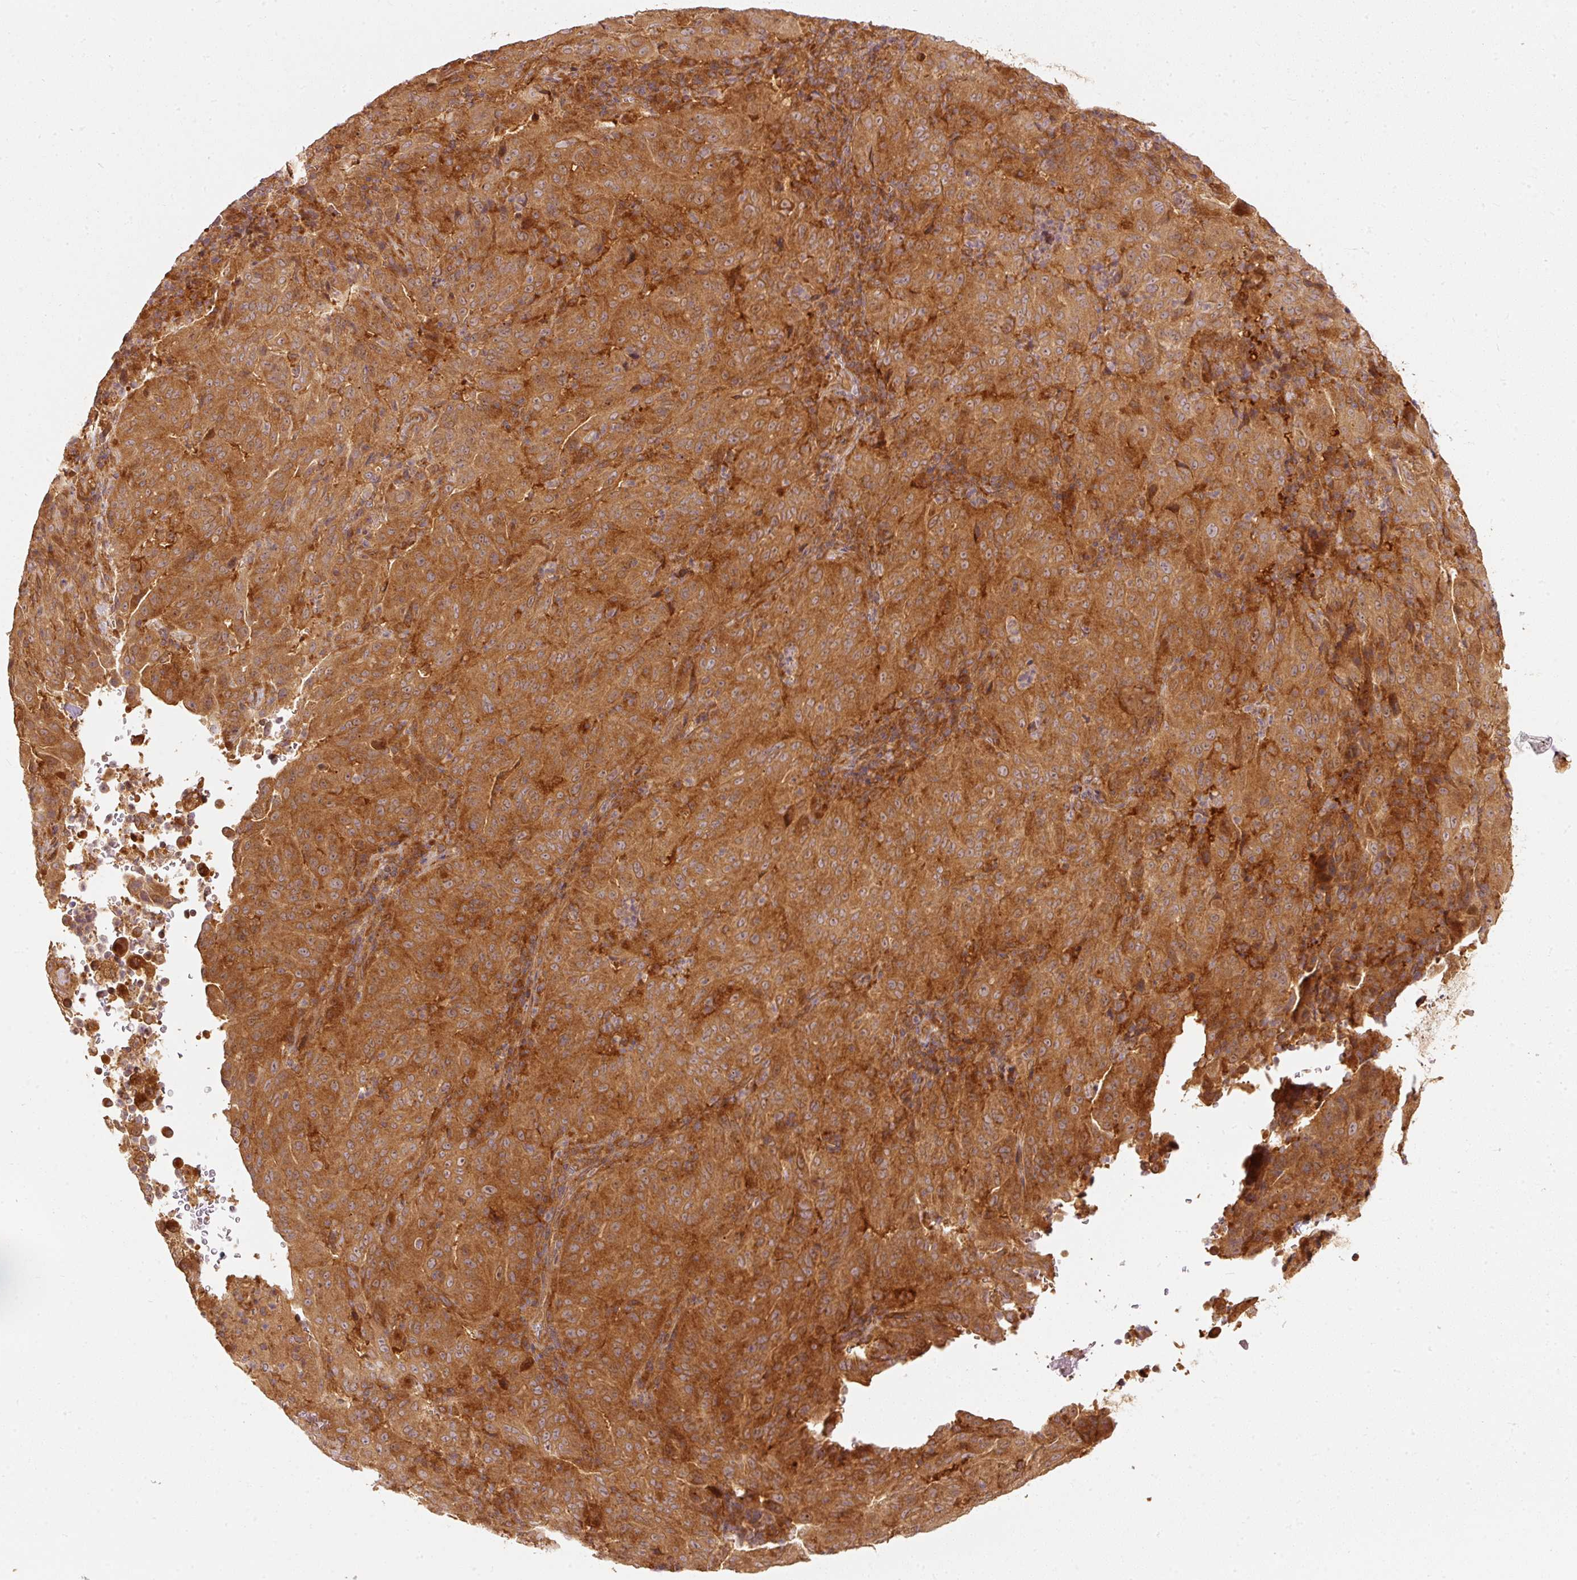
{"staining": {"intensity": "strong", "quantity": ">75%", "location": "cytoplasmic/membranous"}, "tissue": "pancreatic cancer", "cell_type": "Tumor cells", "image_type": "cancer", "snomed": [{"axis": "morphology", "description": "Adenocarcinoma, NOS"}, {"axis": "topography", "description": "Pancreas"}], "caption": "A high amount of strong cytoplasmic/membranous staining is appreciated in approximately >75% of tumor cells in adenocarcinoma (pancreatic) tissue.", "gene": "EIF3B", "patient": {"sex": "male", "age": 63}}